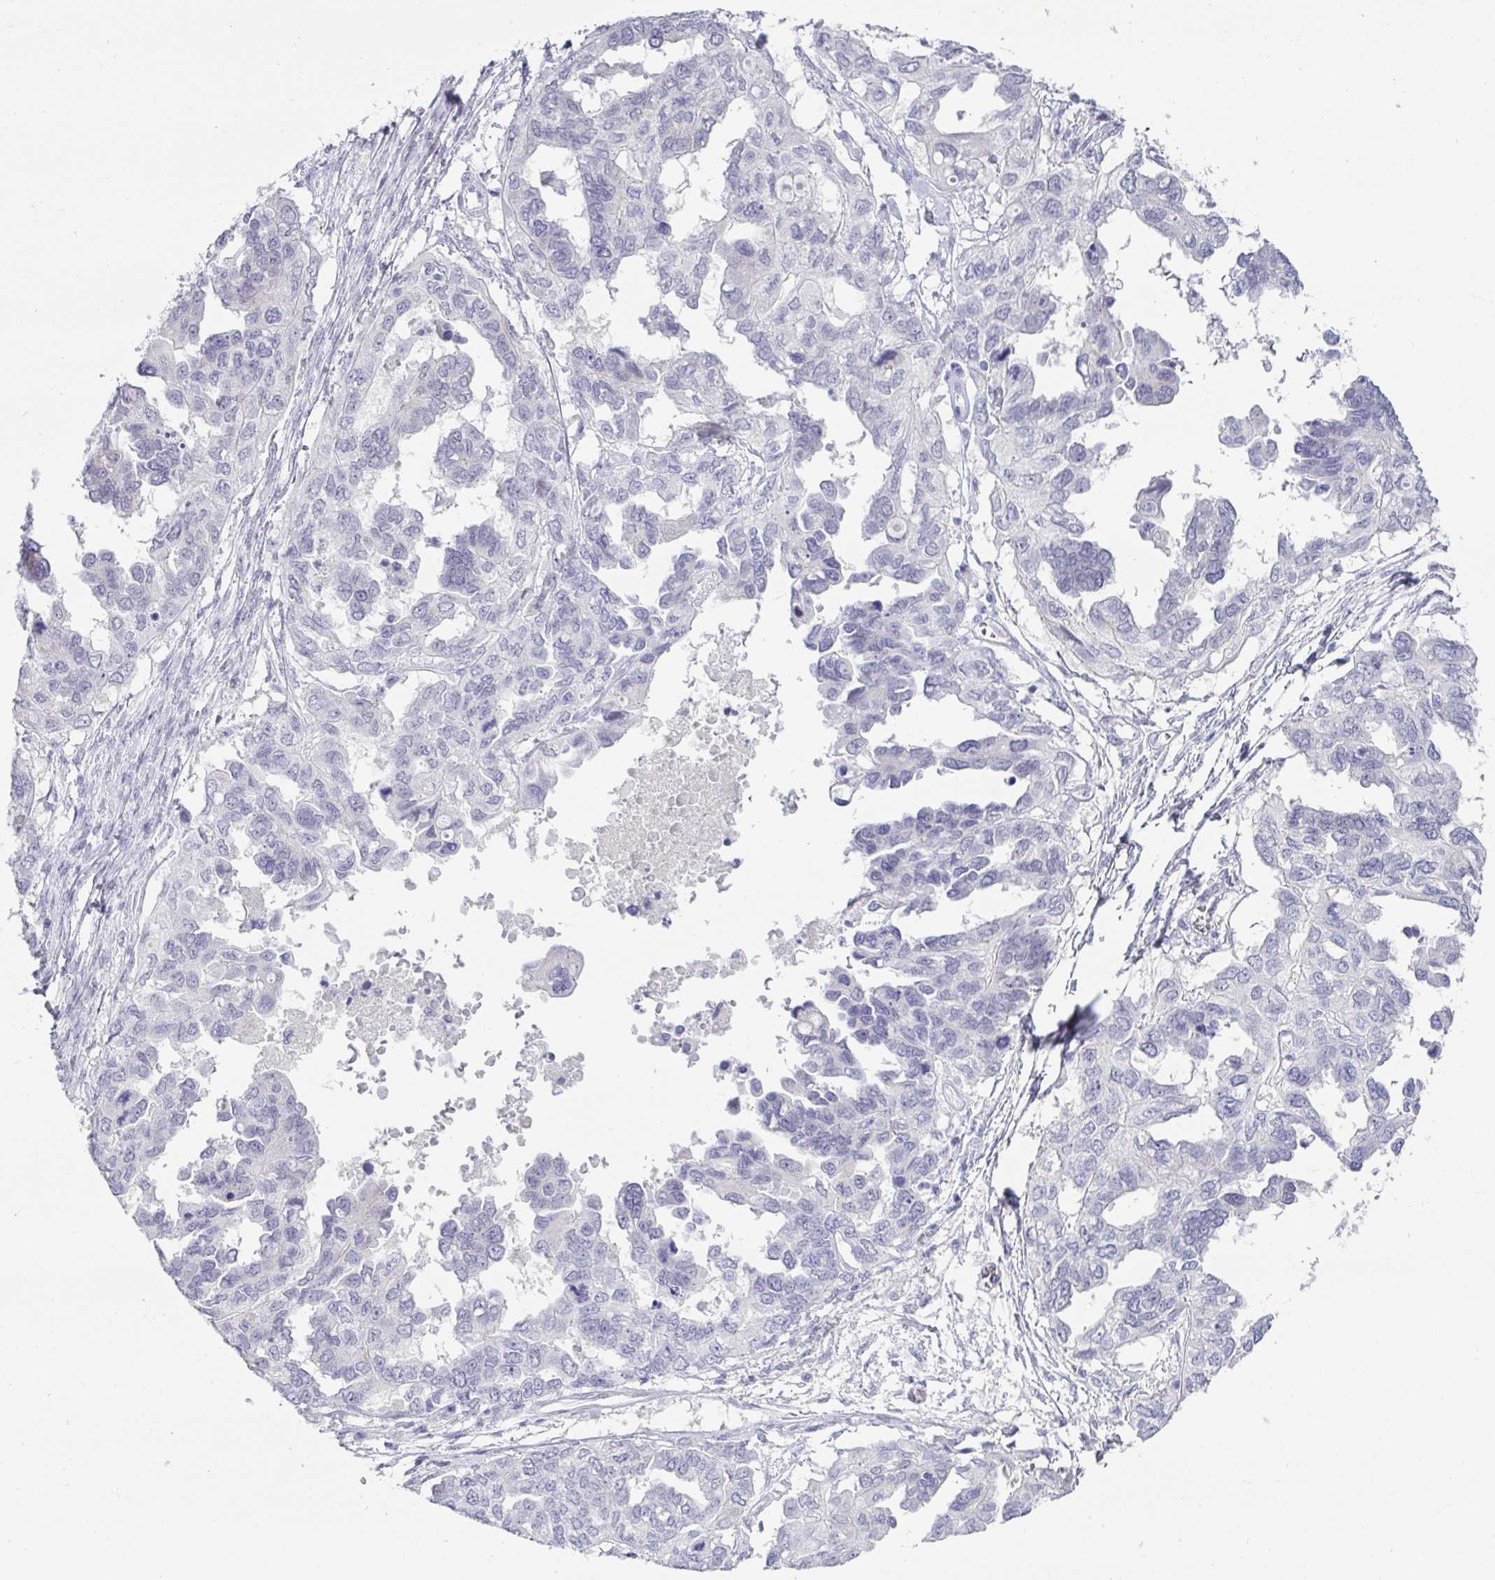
{"staining": {"intensity": "negative", "quantity": "none", "location": "none"}, "tissue": "ovarian cancer", "cell_type": "Tumor cells", "image_type": "cancer", "snomed": [{"axis": "morphology", "description": "Cystadenocarcinoma, serous, NOS"}, {"axis": "topography", "description": "Ovary"}], "caption": "Protein analysis of ovarian cancer reveals no significant expression in tumor cells.", "gene": "VSIG10L", "patient": {"sex": "female", "age": 53}}